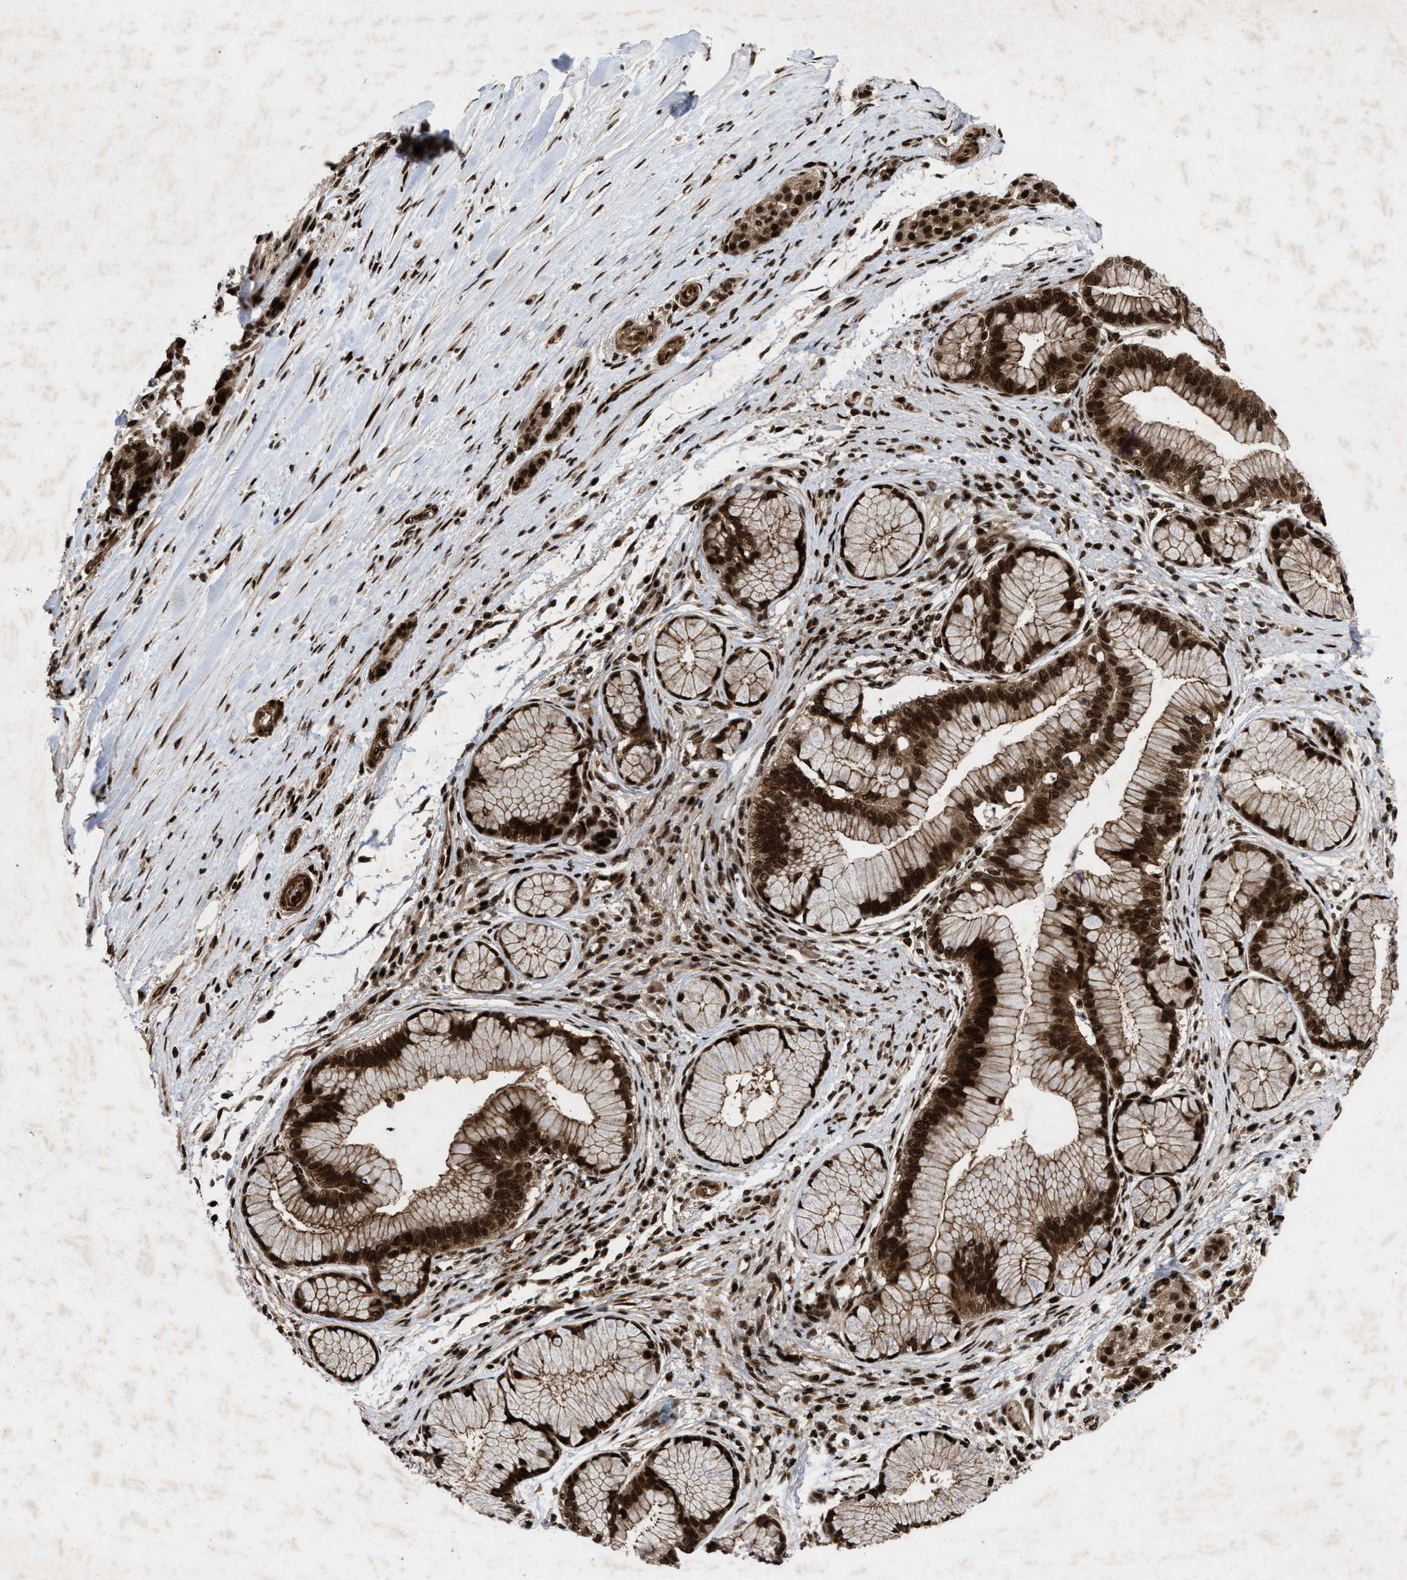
{"staining": {"intensity": "strong", "quantity": ">75%", "location": "cytoplasmic/membranous,nuclear"}, "tissue": "pancreatic cancer", "cell_type": "Tumor cells", "image_type": "cancer", "snomed": [{"axis": "morphology", "description": "Adenocarcinoma, NOS"}, {"axis": "topography", "description": "Pancreas"}], "caption": "Immunohistochemistry image of neoplastic tissue: adenocarcinoma (pancreatic) stained using immunohistochemistry (IHC) demonstrates high levels of strong protein expression localized specifically in the cytoplasmic/membranous and nuclear of tumor cells, appearing as a cytoplasmic/membranous and nuclear brown color.", "gene": "WIZ", "patient": {"sex": "female", "age": 70}}